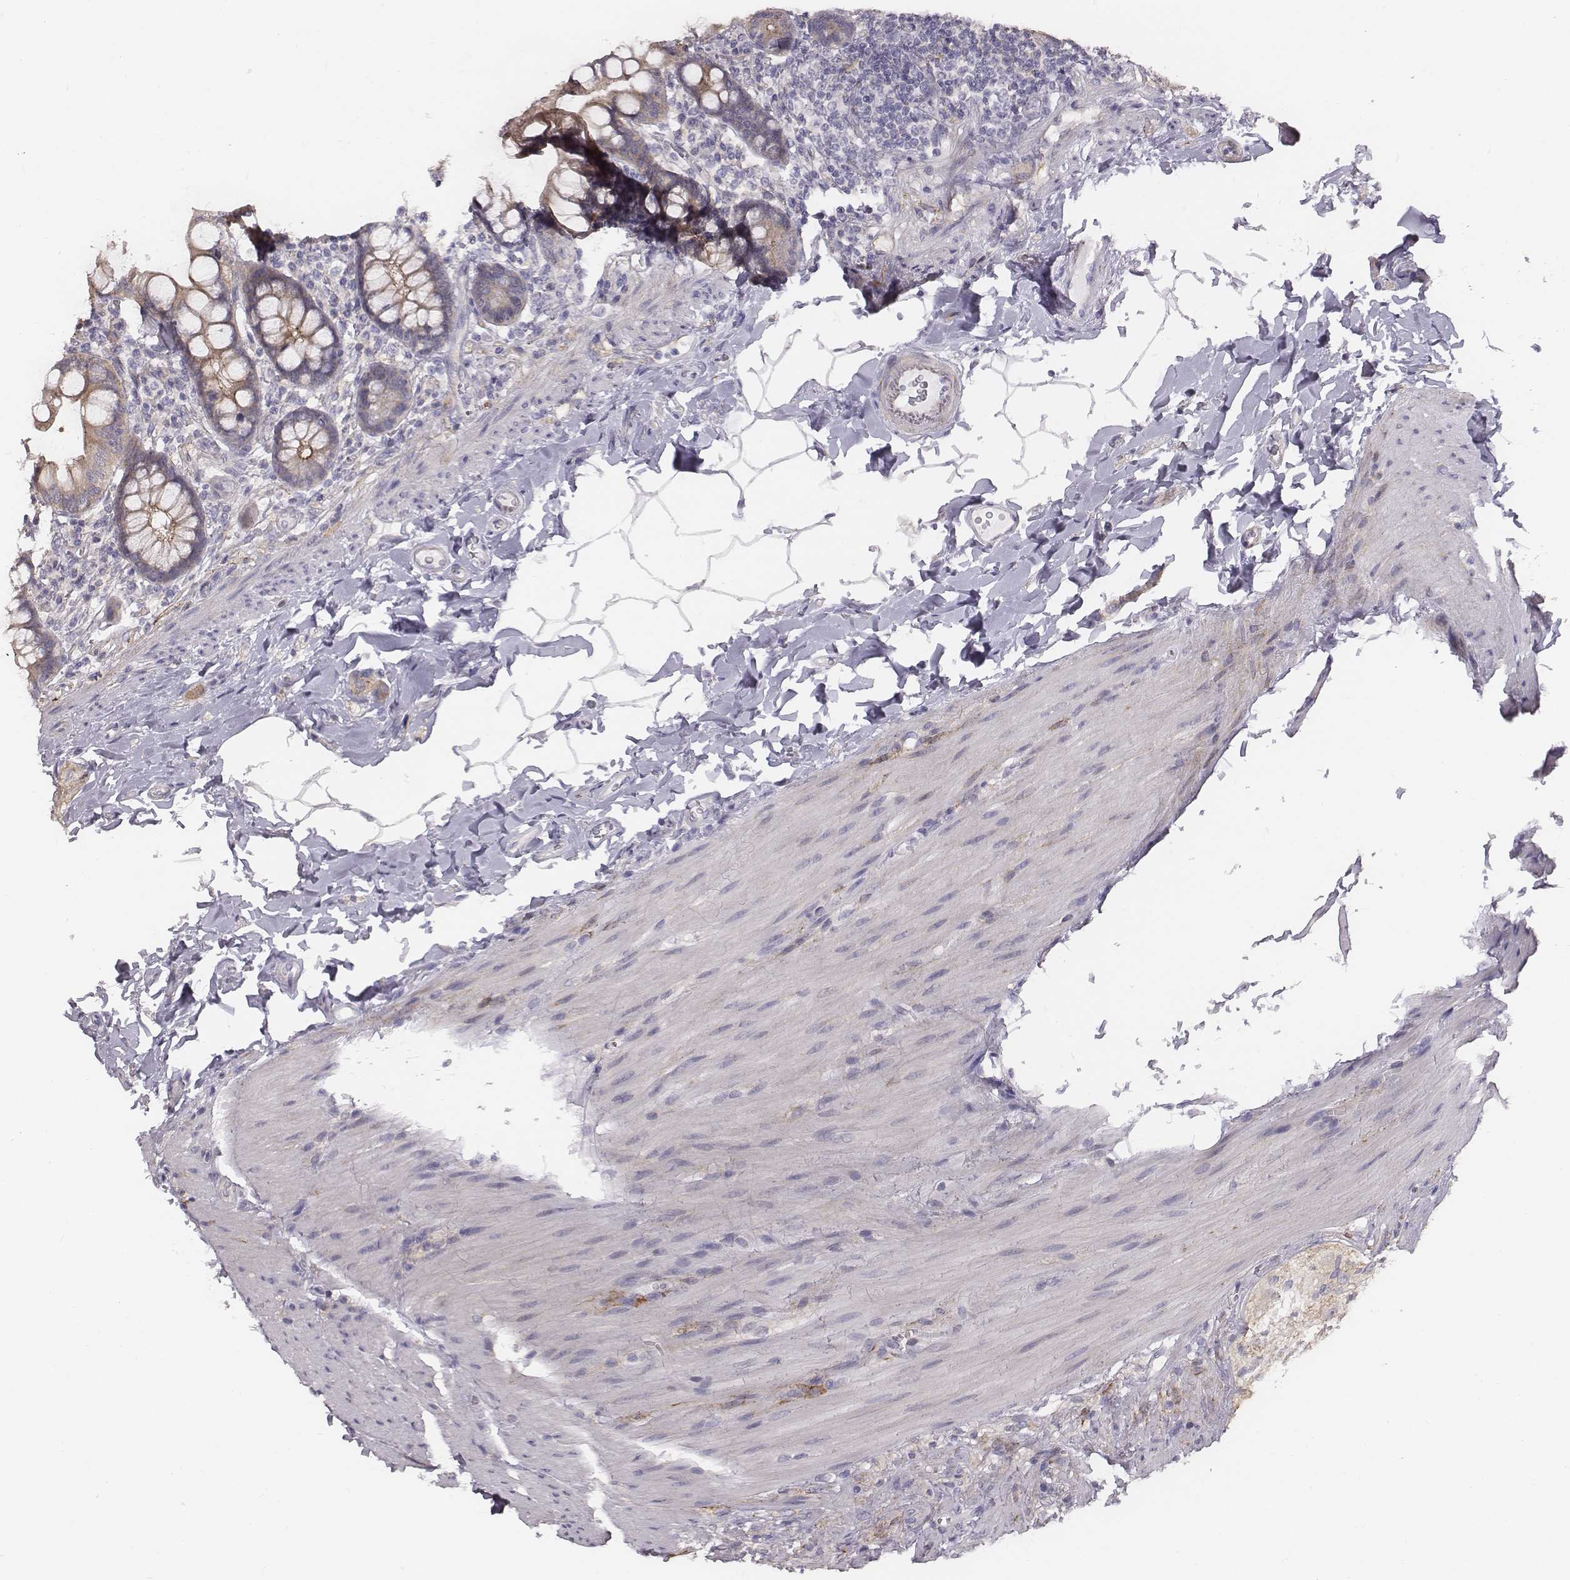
{"staining": {"intensity": "moderate", "quantity": ">75%", "location": "cytoplasmic/membranous"}, "tissue": "small intestine", "cell_type": "Glandular cells", "image_type": "normal", "snomed": [{"axis": "morphology", "description": "Normal tissue, NOS"}, {"axis": "topography", "description": "Small intestine"}], "caption": "Brown immunohistochemical staining in unremarkable human small intestine reveals moderate cytoplasmic/membranous staining in approximately >75% of glandular cells.", "gene": "PRKCZ", "patient": {"sex": "female", "age": 56}}